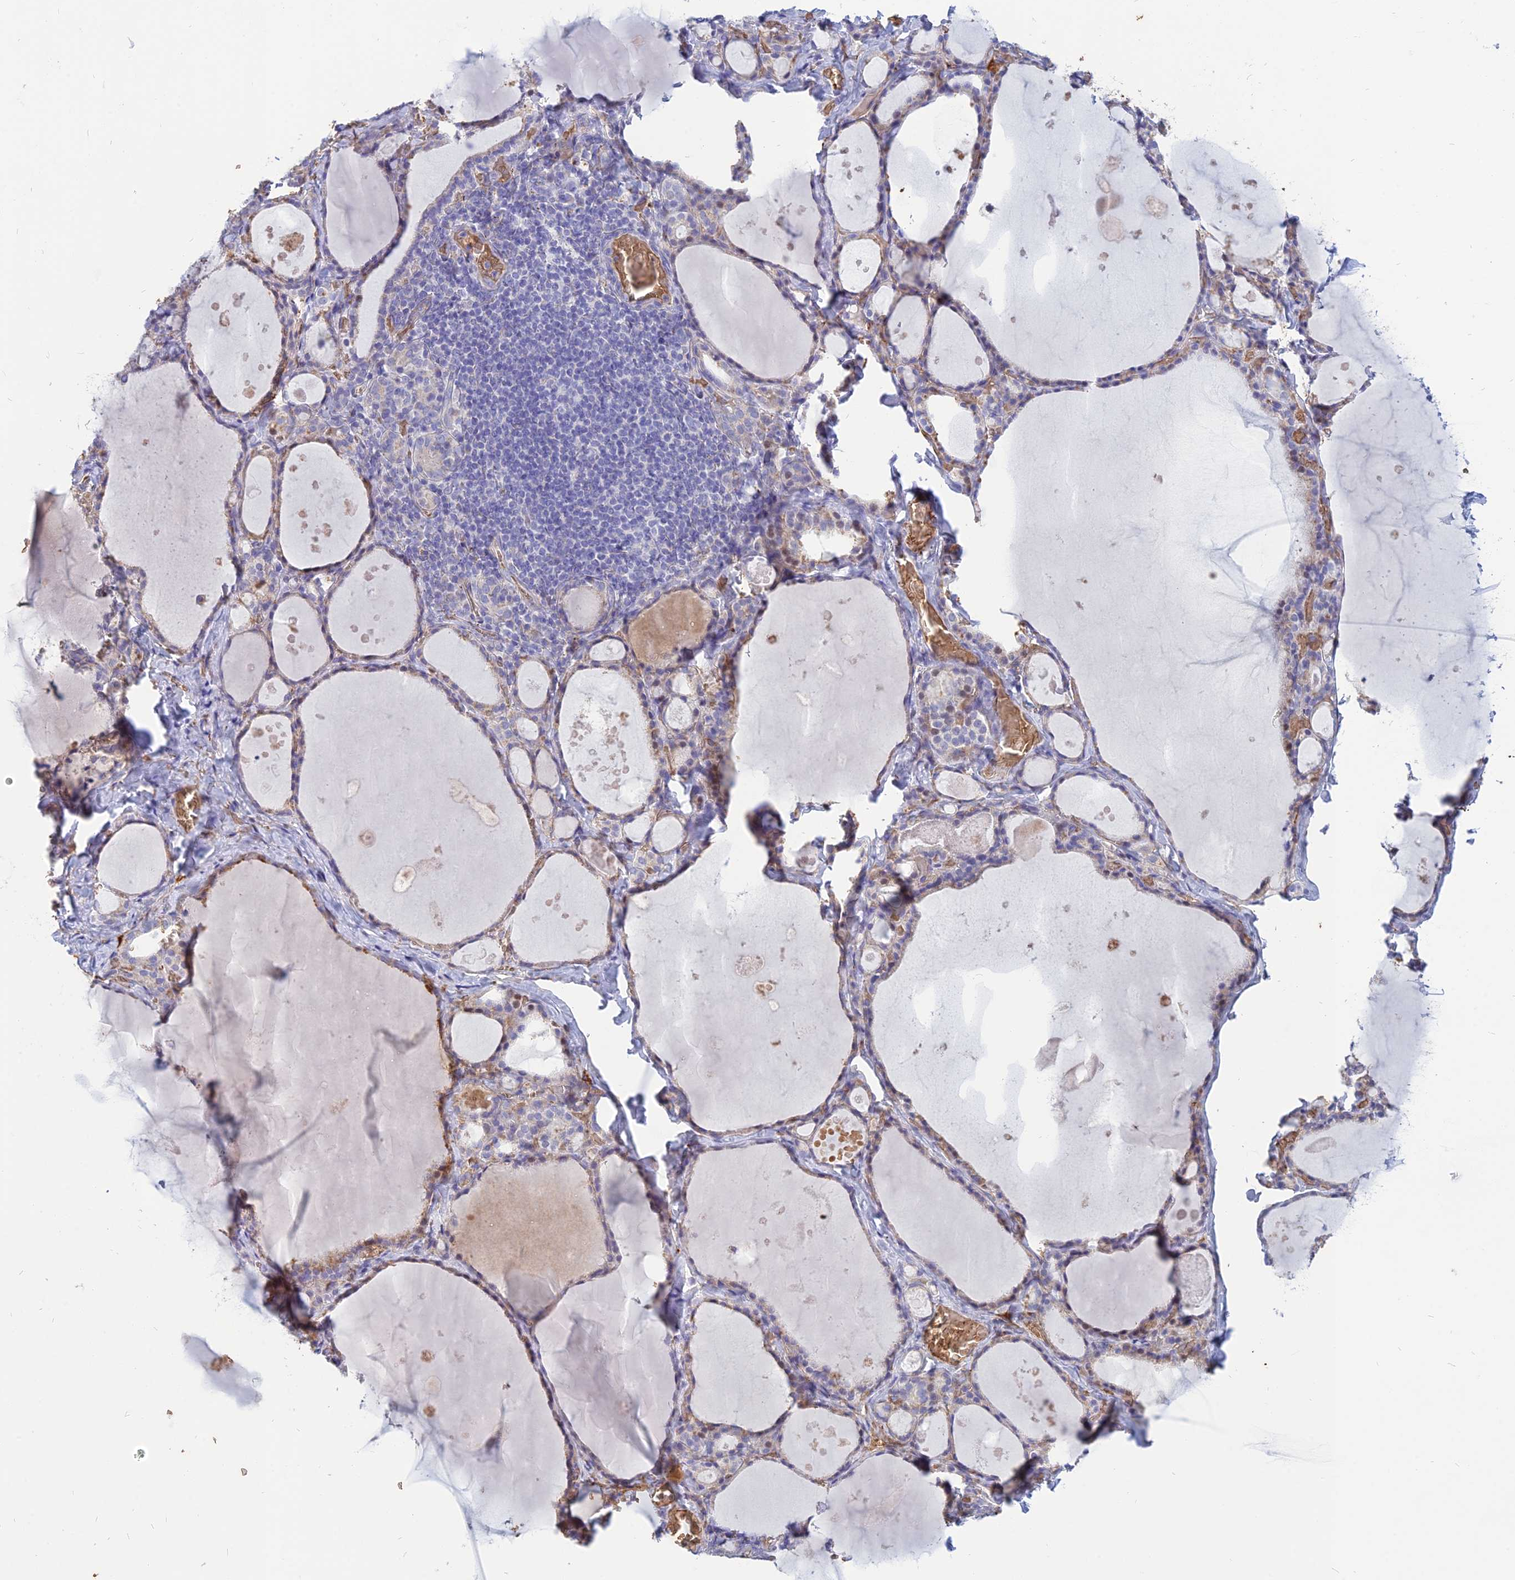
{"staining": {"intensity": "negative", "quantity": "none", "location": "none"}, "tissue": "thyroid gland", "cell_type": "Glandular cells", "image_type": "normal", "snomed": [{"axis": "morphology", "description": "Normal tissue, NOS"}, {"axis": "topography", "description": "Thyroid gland"}], "caption": "Immunohistochemistry photomicrograph of benign human thyroid gland stained for a protein (brown), which reveals no expression in glandular cells. (DAB (3,3'-diaminobenzidine) immunohistochemistry, high magnification).", "gene": "HHAT", "patient": {"sex": "male", "age": 56}}